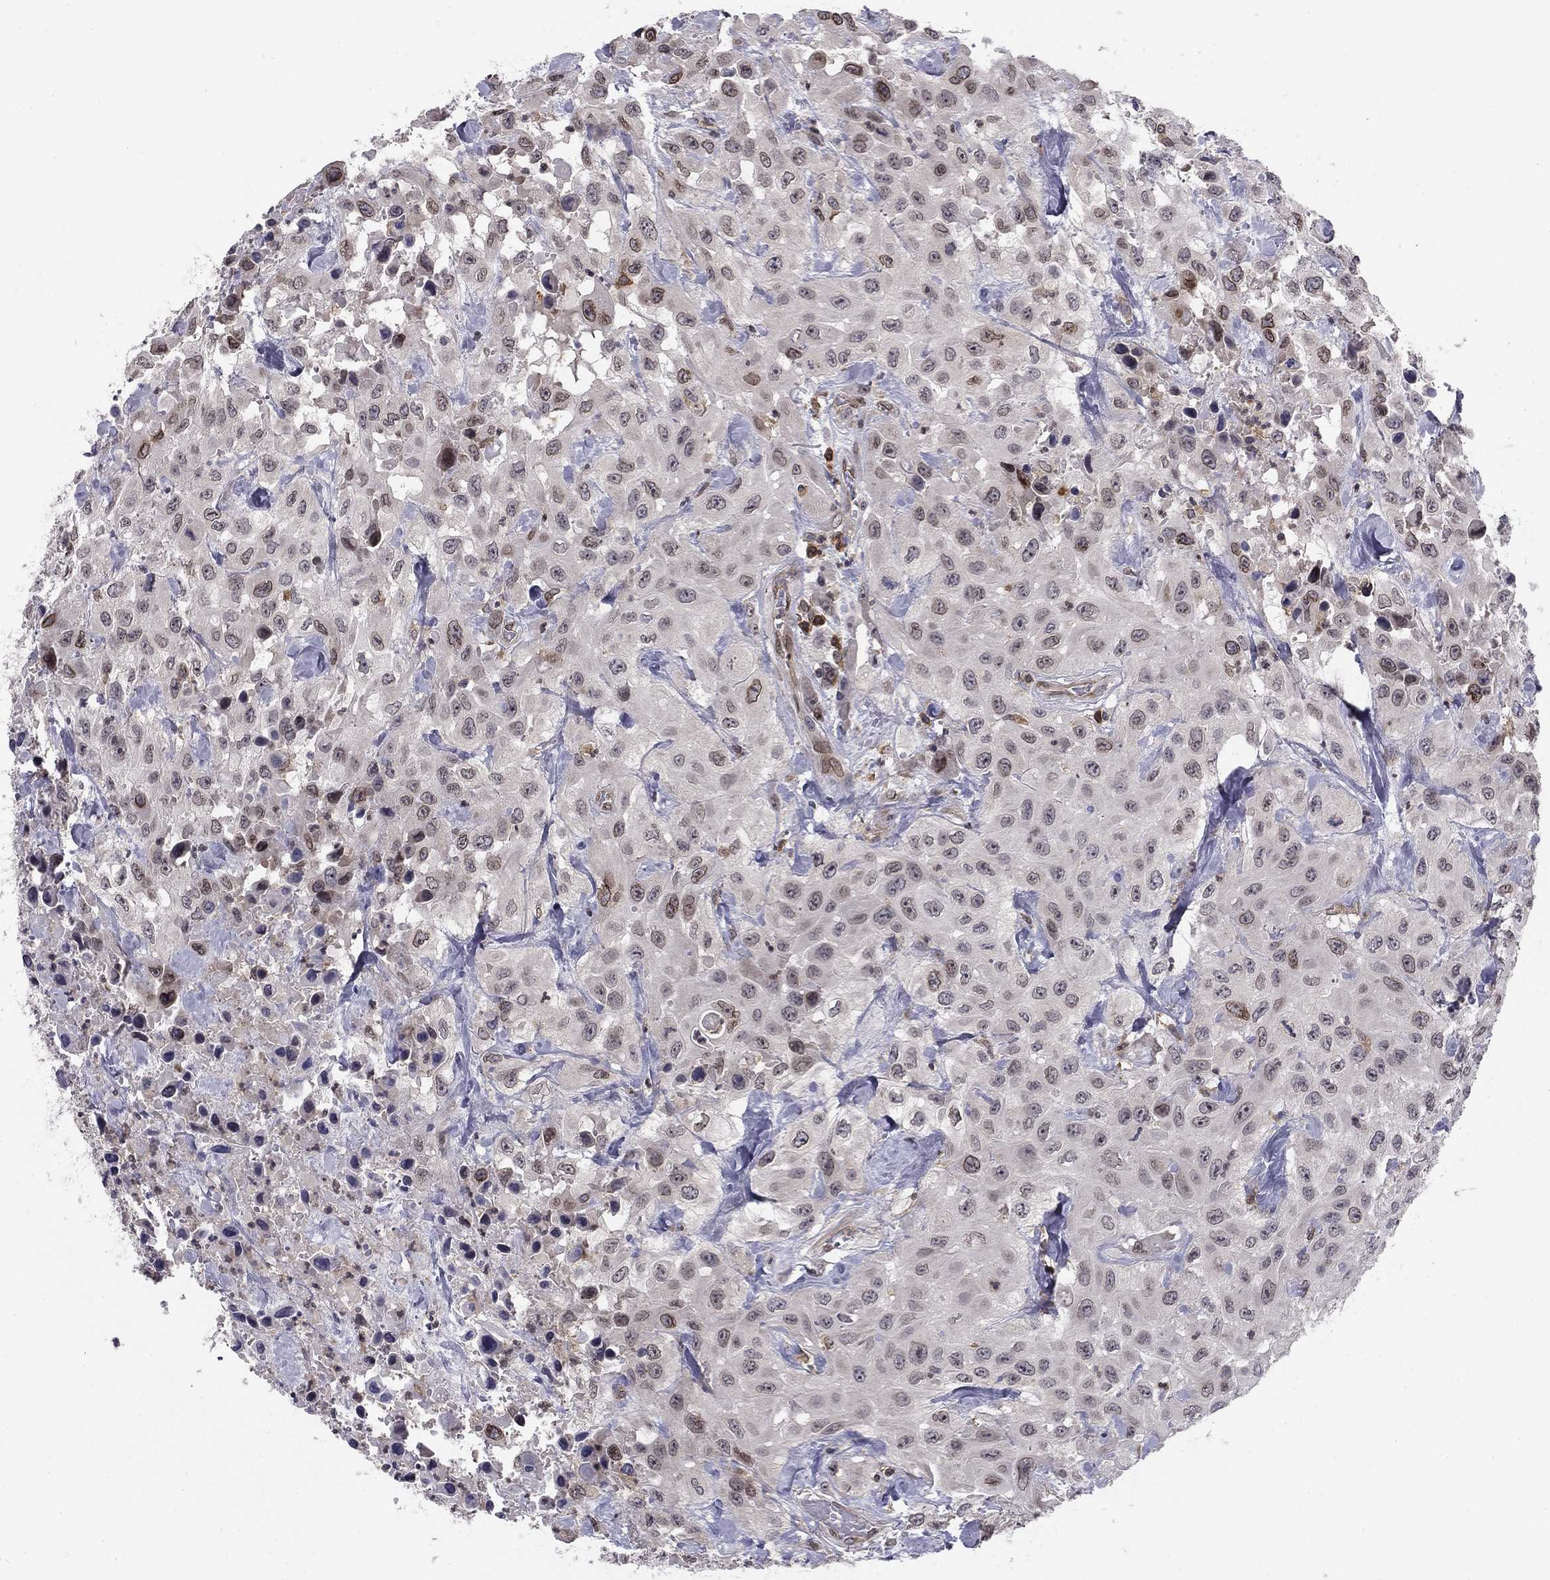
{"staining": {"intensity": "weak", "quantity": "<25%", "location": "nuclear"}, "tissue": "urothelial cancer", "cell_type": "Tumor cells", "image_type": "cancer", "snomed": [{"axis": "morphology", "description": "Urothelial carcinoma, High grade"}, {"axis": "topography", "description": "Urinary bladder"}], "caption": "This is an IHC micrograph of urothelial cancer. There is no expression in tumor cells.", "gene": "PLCB2", "patient": {"sex": "male", "age": 79}}